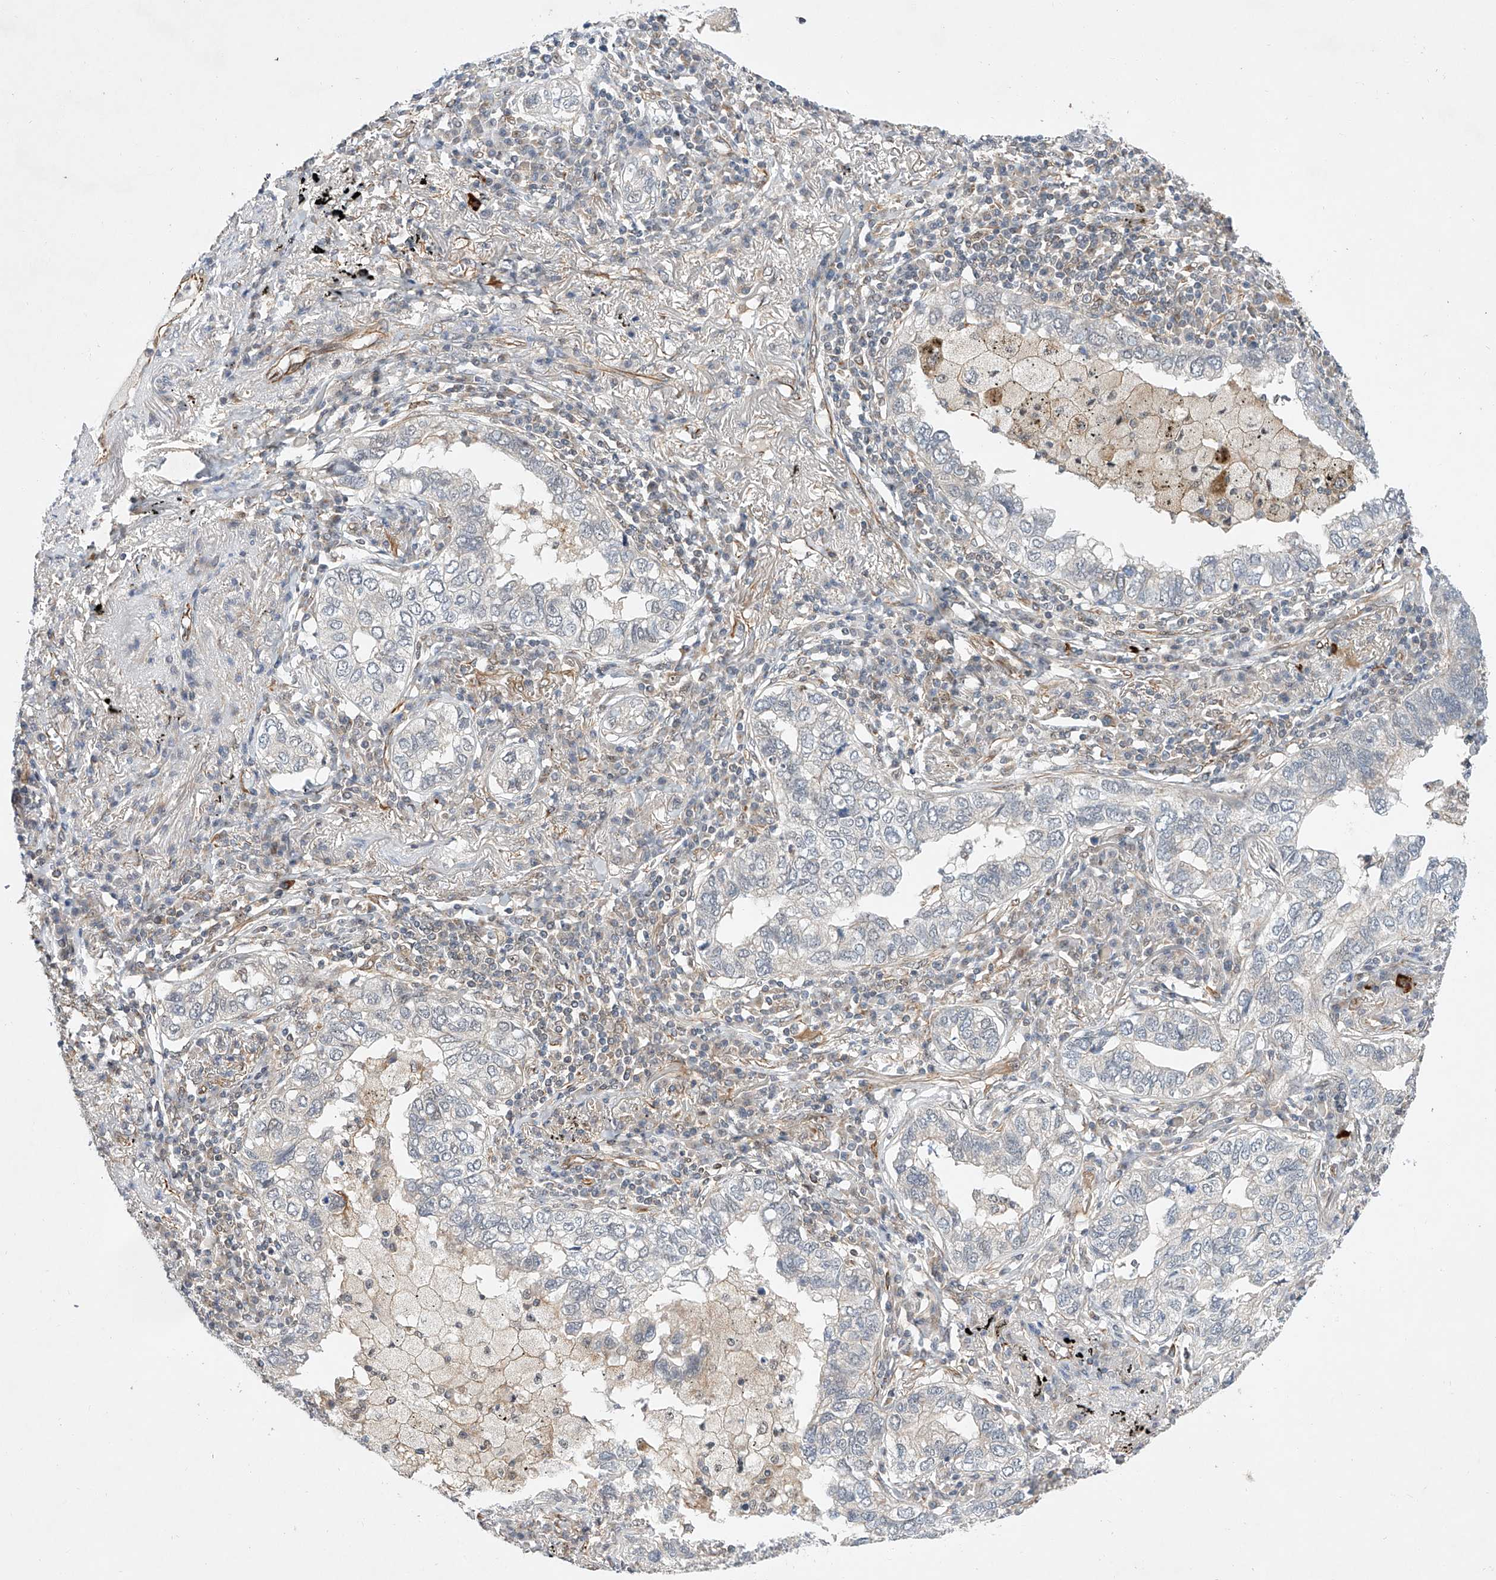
{"staining": {"intensity": "negative", "quantity": "none", "location": "none"}, "tissue": "lung cancer", "cell_type": "Tumor cells", "image_type": "cancer", "snomed": [{"axis": "morphology", "description": "Adenocarcinoma, NOS"}, {"axis": "topography", "description": "Lung"}], "caption": "DAB immunohistochemical staining of human lung cancer (adenocarcinoma) displays no significant positivity in tumor cells. (Stains: DAB immunohistochemistry (IHC) with hematoxylin counter stain, Microscopy: brightfield microscopy at high magnification).", "gene": "AMD1", "patient": {"sex": "male", "age": 65}}